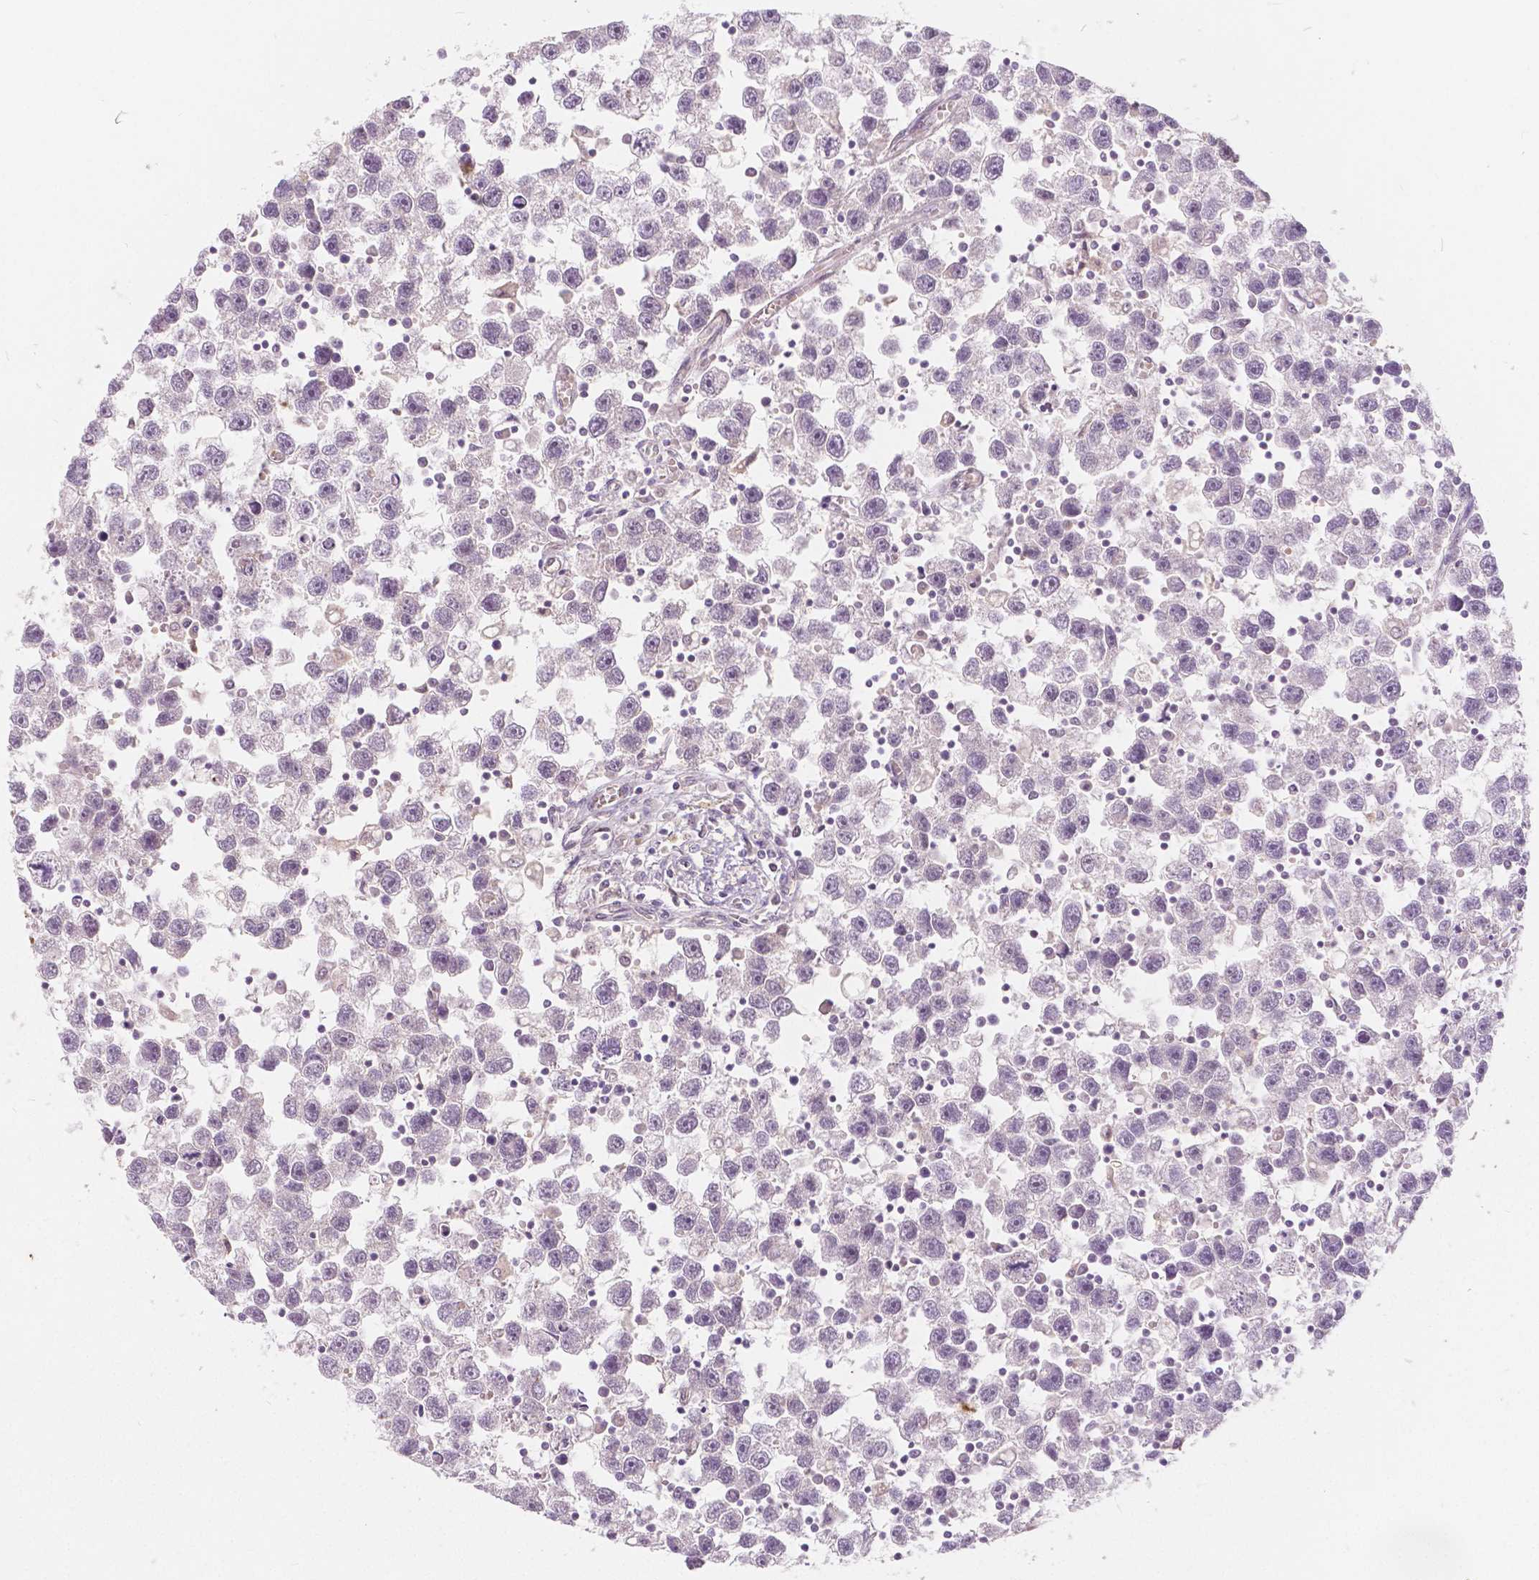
{"staining": {"intensity": "negative", "quantity": "none", "location": "none"}, "tissue": "testis cancer", "cell_type": "Tumor cells", "image_type": "cancer", "snomed": [{"axis": "morphology", "description": "Seminoma, NOS"}, {"axis": "topography", "description": "Testis"}], "caption": "Protein analysis of seminoma (testis) shows no significant staining in tumor cells.", "gene": "NAPRT", "patient": {"sex": "male", "age": 30}}